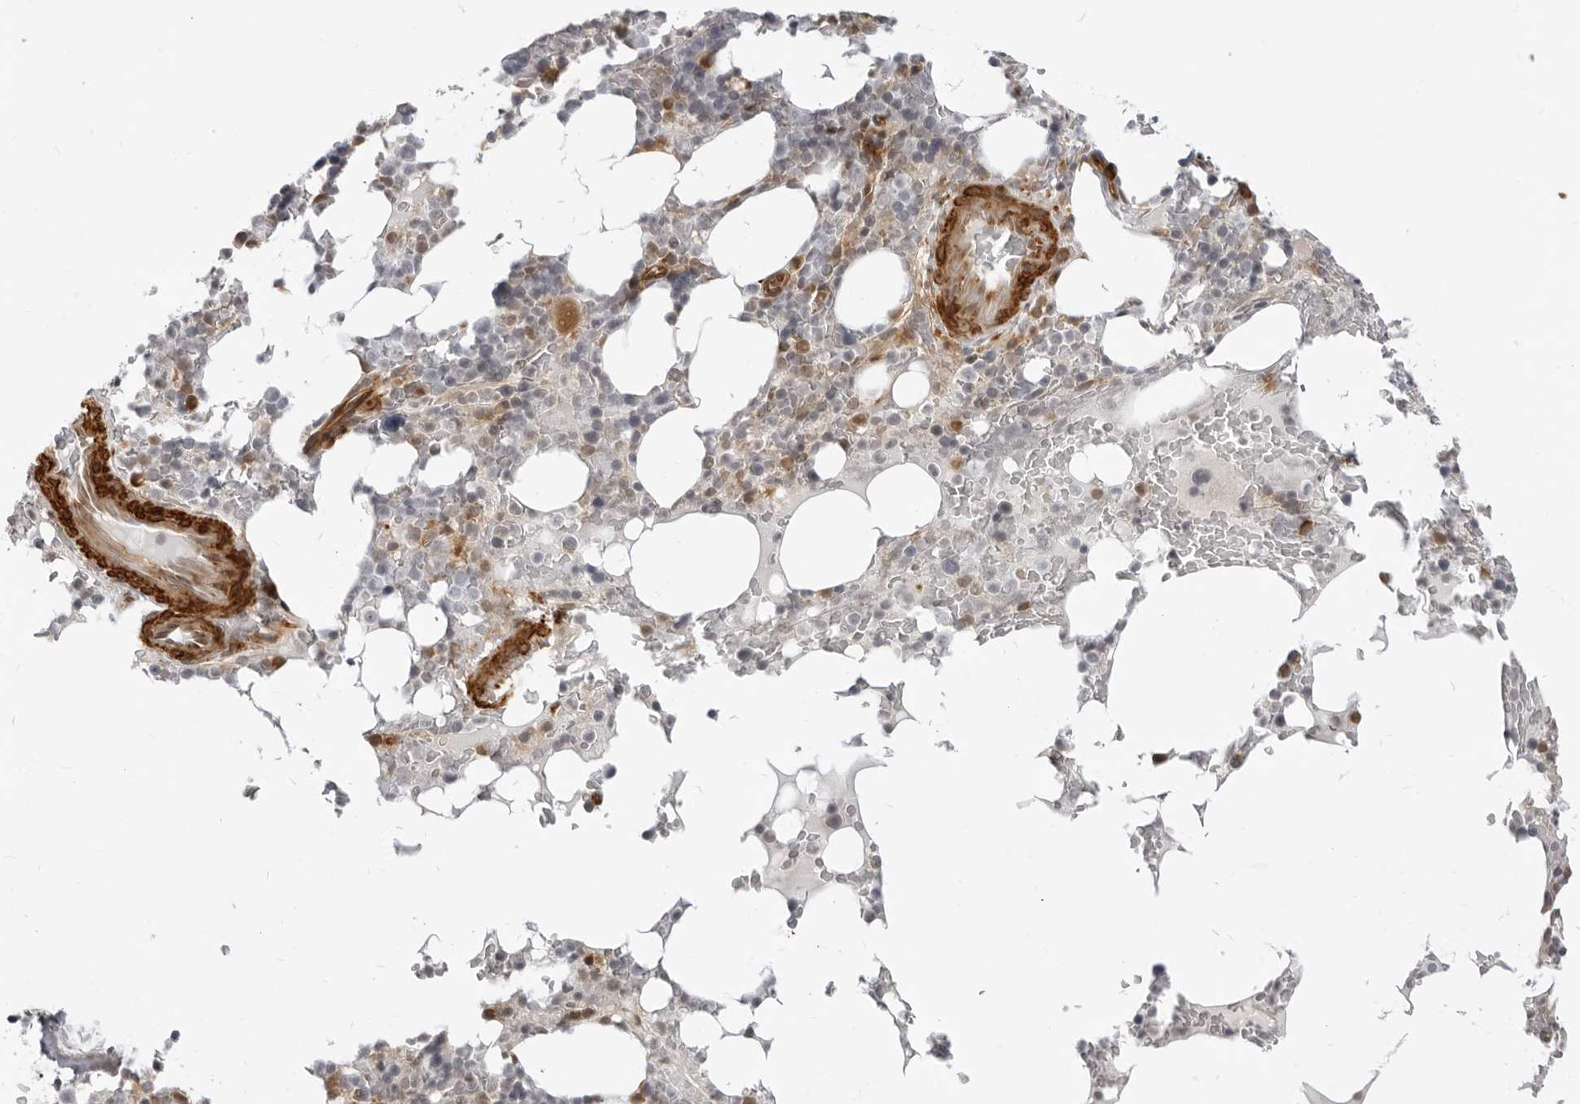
{"staining": {"intensity": "moderate", "quantity": "25%-75%", "location": "cytoplasmic/membranous"}, "tissue": "bone marrow", "cell_type": "Hematopoietic cells", "image_type": "normal", "snomed": [{"axis": "morphology", "description": "Normal tissue, NOS"}, {"axis": "topography", "description": "Bone marrow"}], "caption": "Brown immunohistochemical staining in normal human bone marrow exhibits moderate cytoplasmic/membranous expression in about 25%-75% of hematopoietic cells.", "gene": "SRGAP2", "patient": {"sex": "male", "age": 58}}